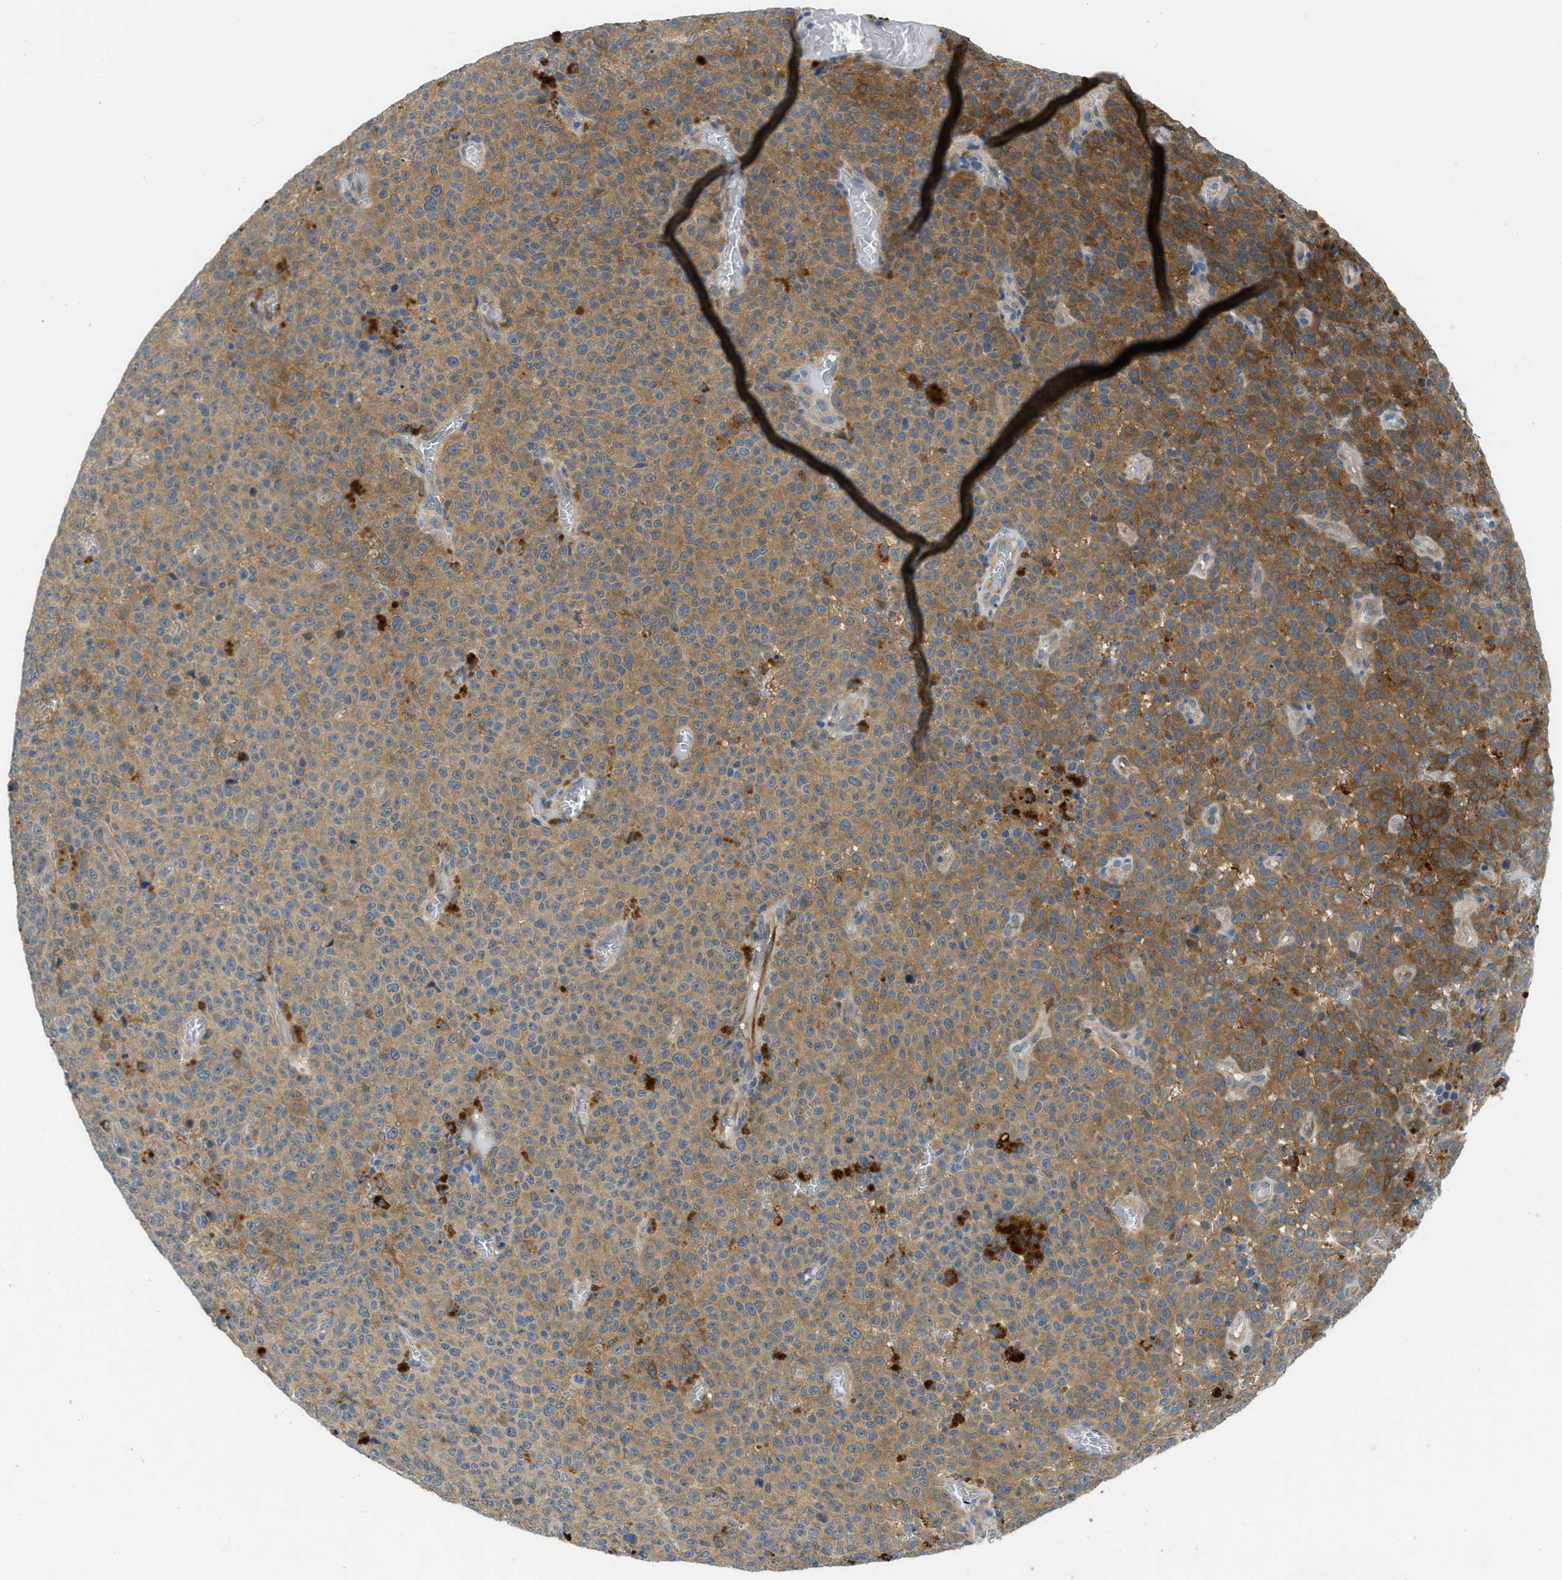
{"staining": {"intensity": "moderate", "quantity": "25%-75%", "location": "cytoplasmic/membranous"}, "tissue": "melanoma", "cell_type": "Tumor cells", "image_type": "cancer", "snomed": [{"axis": "morphology", "description": "Malignant melanoma, NOS"}, {"axis": "topography", "description": "Skin"}], "caption": "Moderate cytoplasmic/membranous positivity is appreciated in approximately 25%-75% of tumor cells in melanoma. (brown staining indicates protein expression, while blue staining denotes nuclei).", "gene": "RIPK2", "patient": {"sex": "female", "age": 82}}